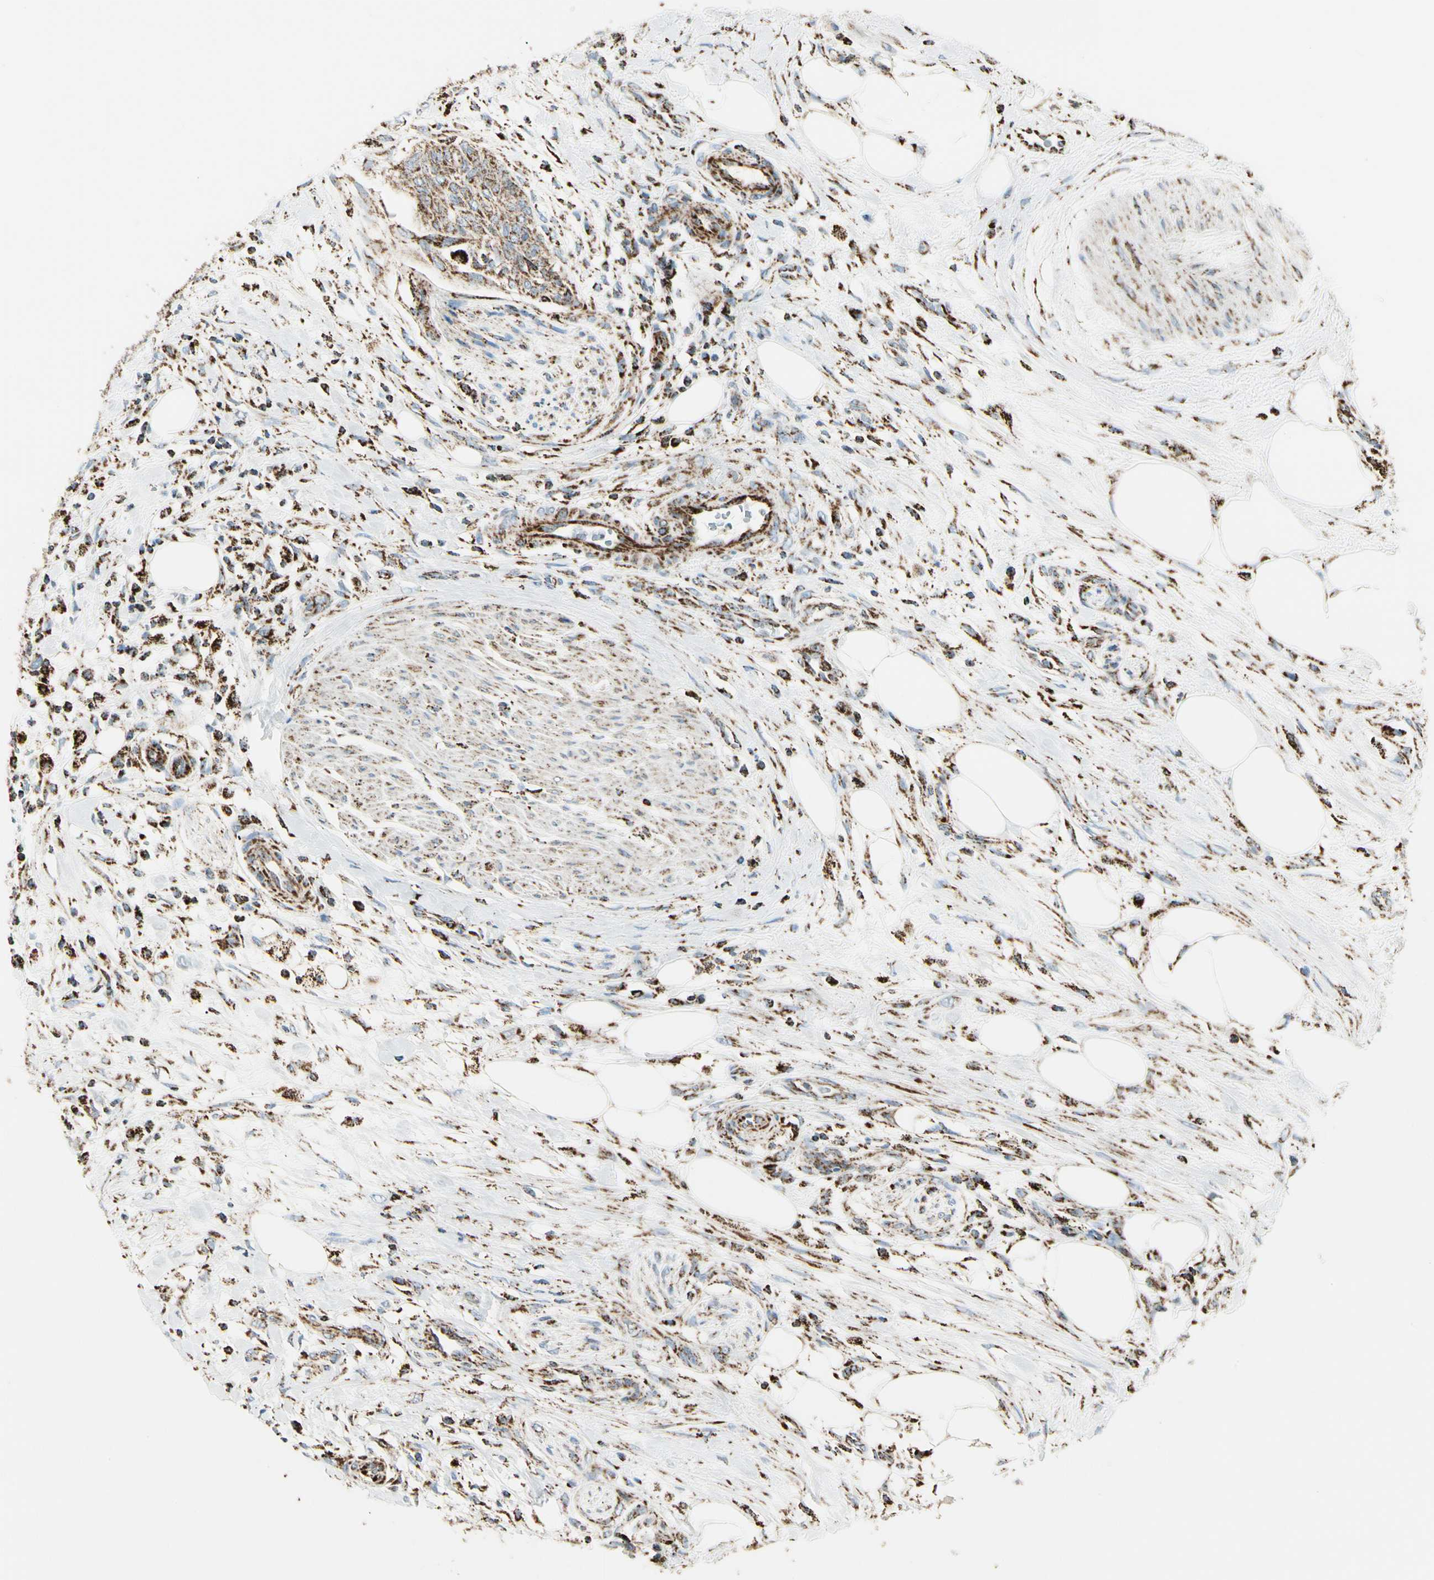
{"staining": {"intensity": "moderate", "quantity": ">75%", "location": "cytoplasmic/membranous"}, "tissue": "urothelial cancer", "cell_type": "Tumor cells", "image_type": "cancer", "snomed": [{"axis": "morphology", "description": "Urothelial carcinoma, High grade"}, {"axis": "topography", "description": "Urinary bladder"}], "caption": "Immunohistochemical staining of high-grade urothelial carcinoma displays moderate cytoplasmic/membranous protein positivity in approximately >75% of tumor cells. The staining was performed using DAB (3,3'-diaminobenzidine), with brown indicating positive protein expression. Nuclei are stained blue with hematoxylin.", "gene": "ME2", "patient": {"sex": "male", "age": 35}}